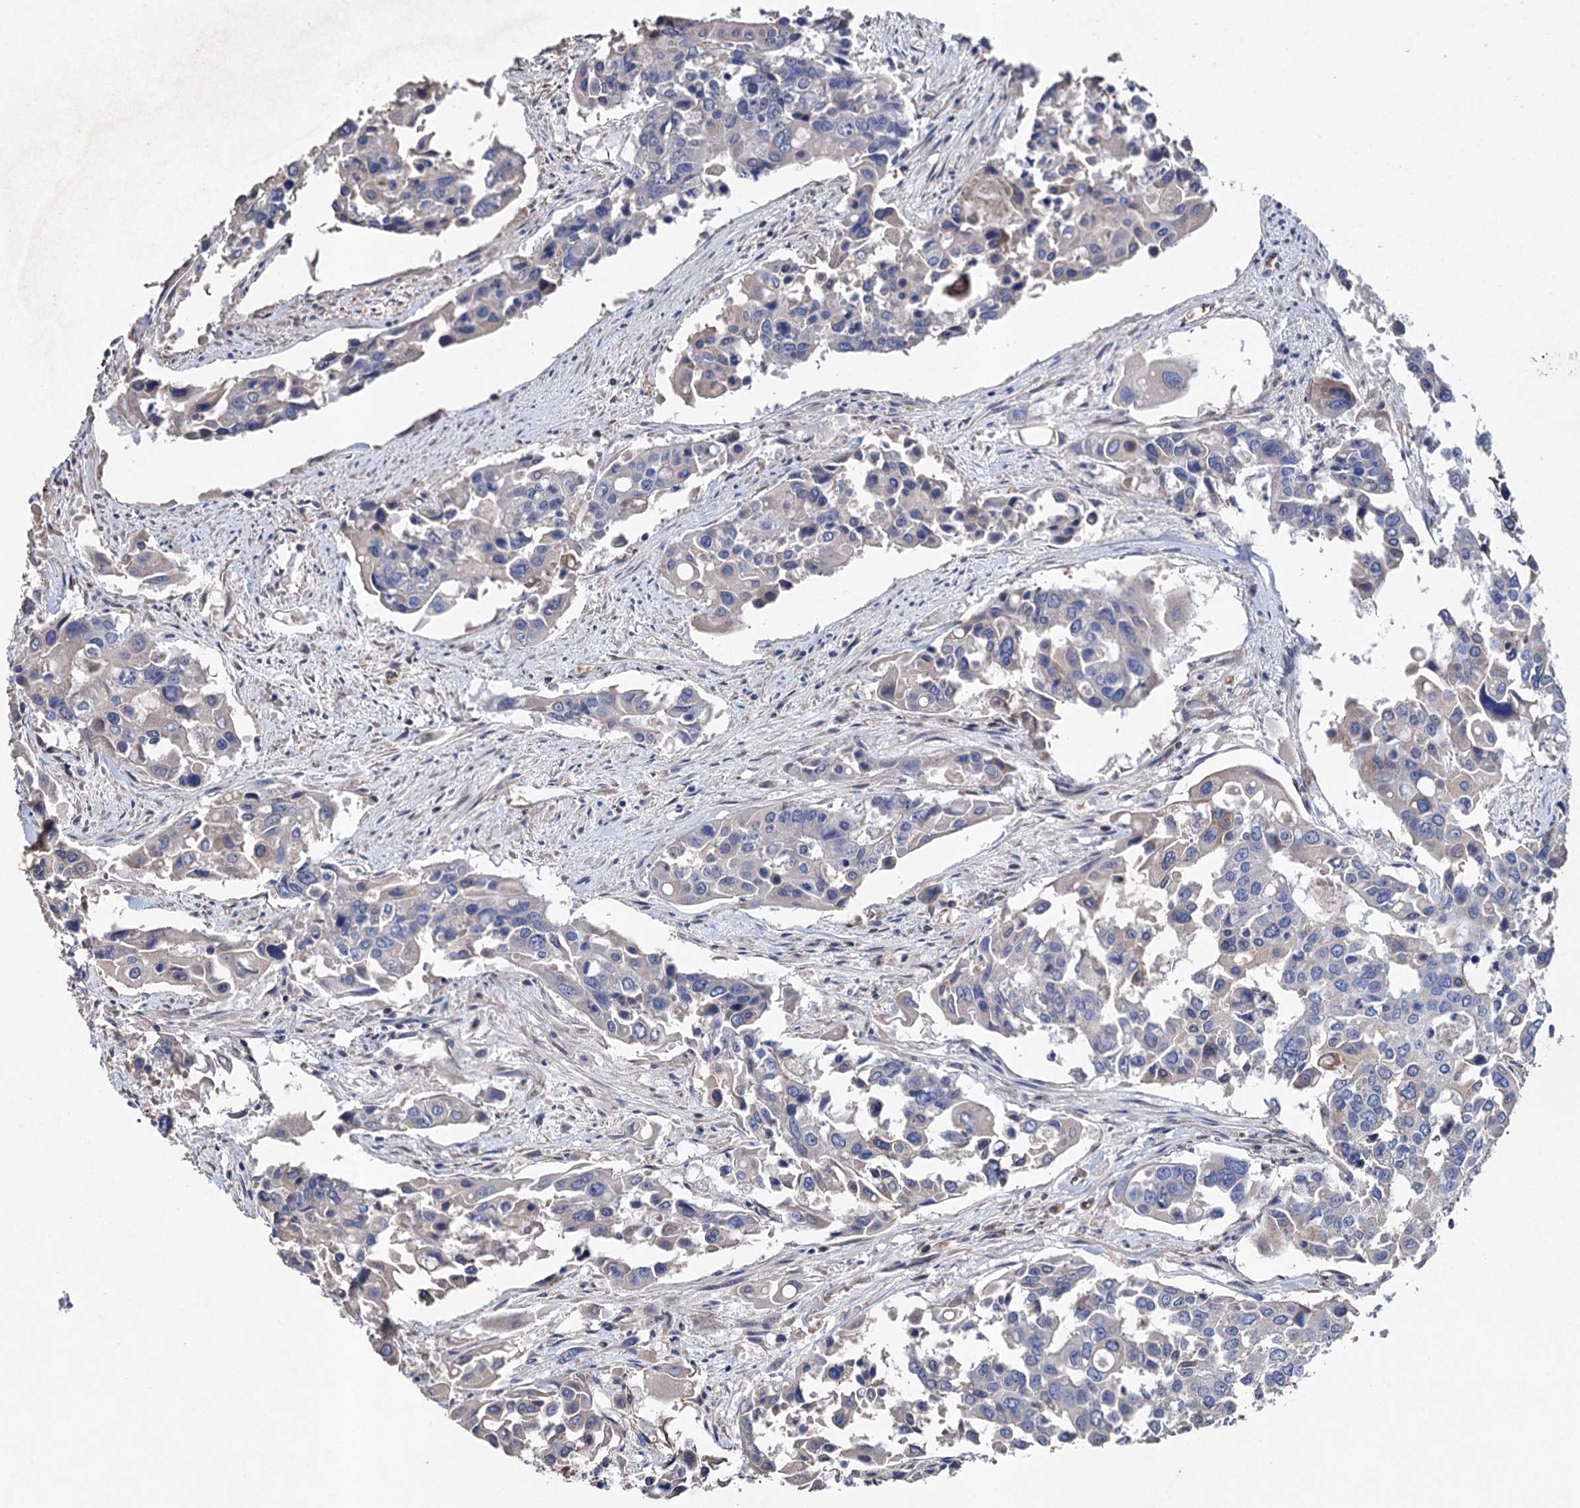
{"staining": {"intensity": "negative", "quantity": "none", "location": "none"}, "tissue": "colorectal cancer", "cell_type": "Tumor cells", "image_type": "cancer", "snomed": [{"axis": "morphology", "description": "Adenocarcinoma, NOS"}, {"axis": "topography", "description": "Colon"}], "caption": "Immunohistochemistry (IHC) histopathology image of colorectal cancer (adenocarcinoma) stained for a protein (brown), which demonstrates no expression in tumor cells. Nuclei are stained in blue.", "gene": "STING1", "patient": {"sex": "male", "age": 77}}